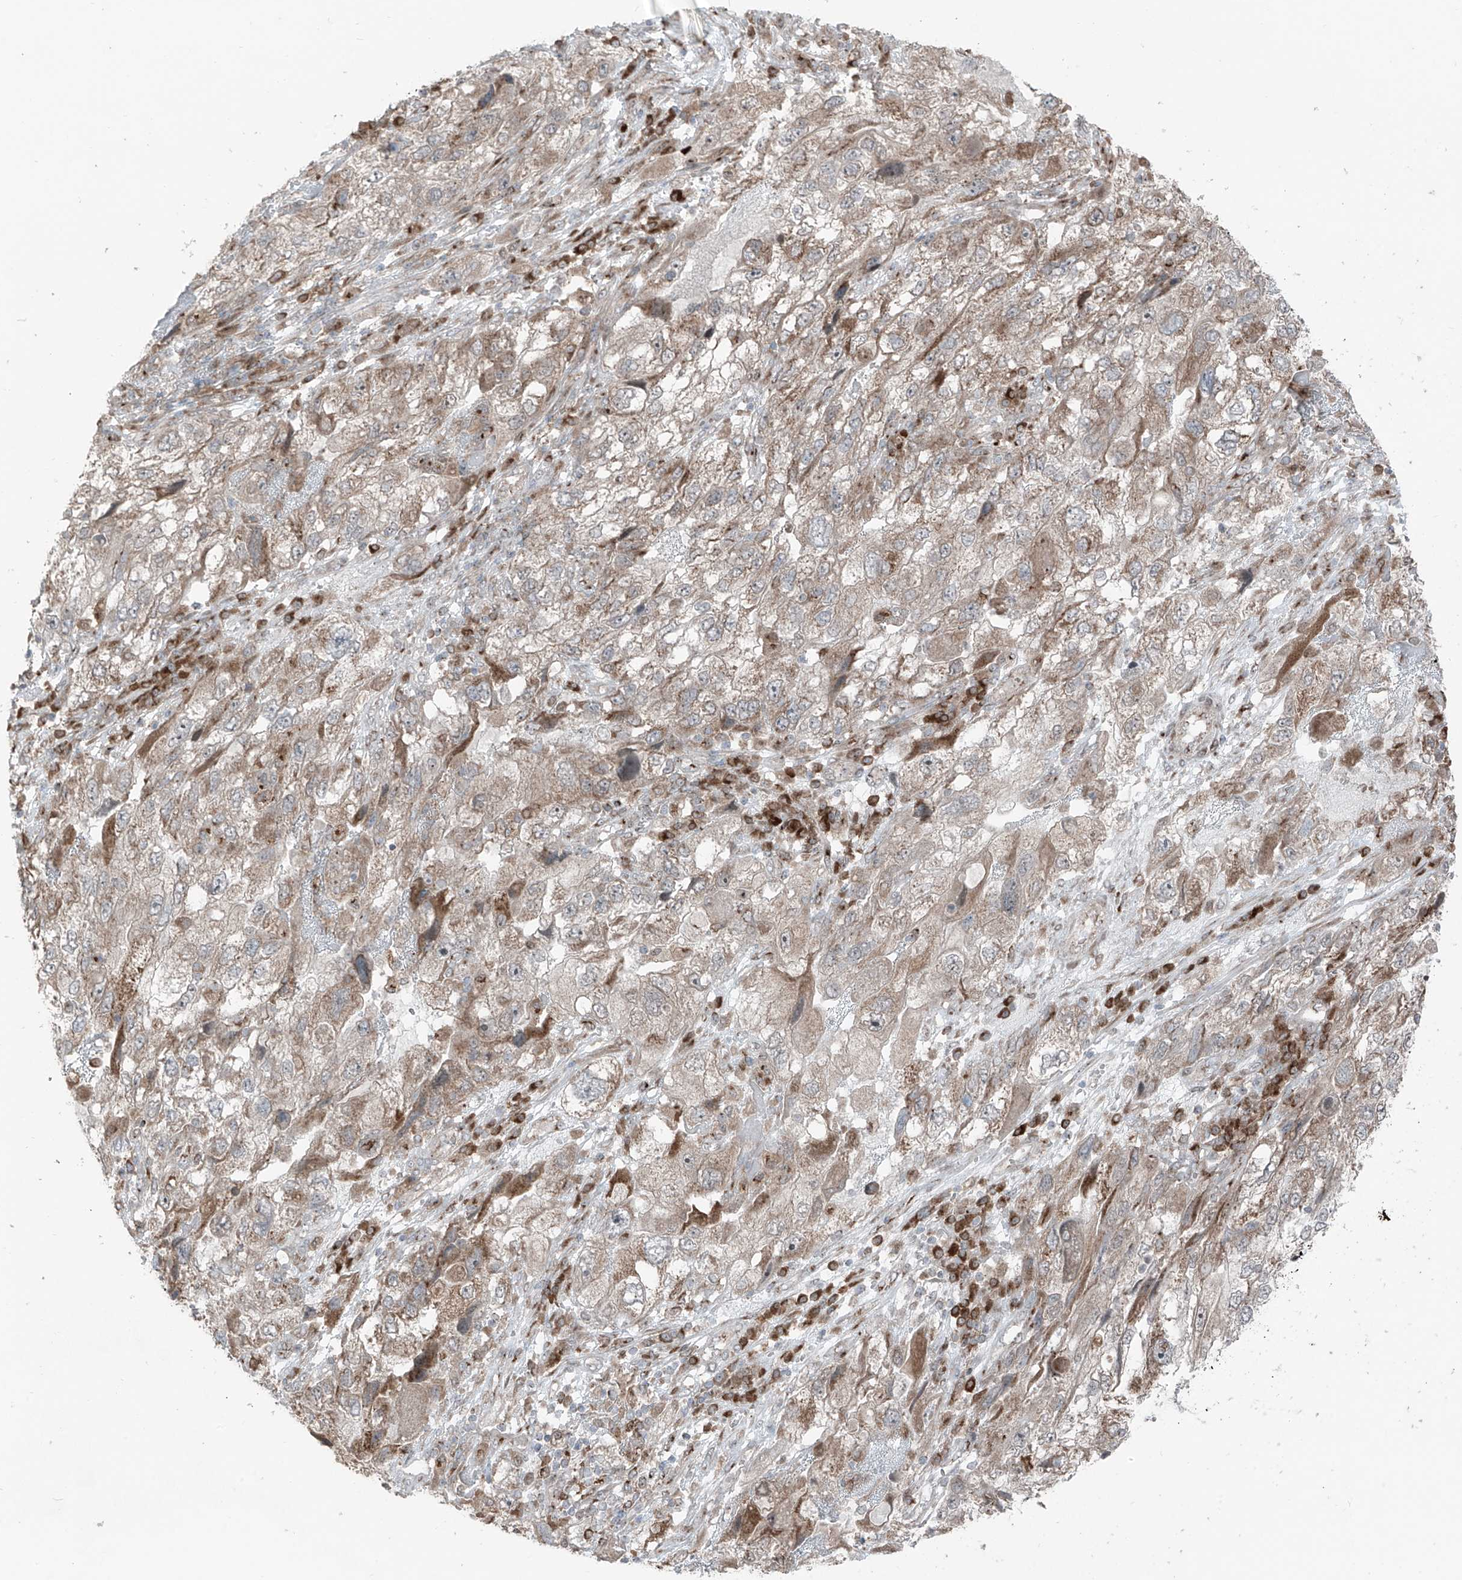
{"staining": {"intensity": "weak", "quantity": ">75%", "location": "cytoplasmic/membranous"}, "tissue": "endometrial cancer", "cell_type": "Tumor cells", "image_type": "cancer", "snomed": [{"axis": "morphology", "description": "Adenocarcinoma, NOS"}, {"axis": "topography", "description": "Endometrium"}], "caption": "Immunohistochemical staining of endometrial cancer displays low levels of weak cytoplasmic/membranous staining in about >75% of tumor cells.", "gene": "ERLEC1", "patient": {"sex": "female", "age": 49}}